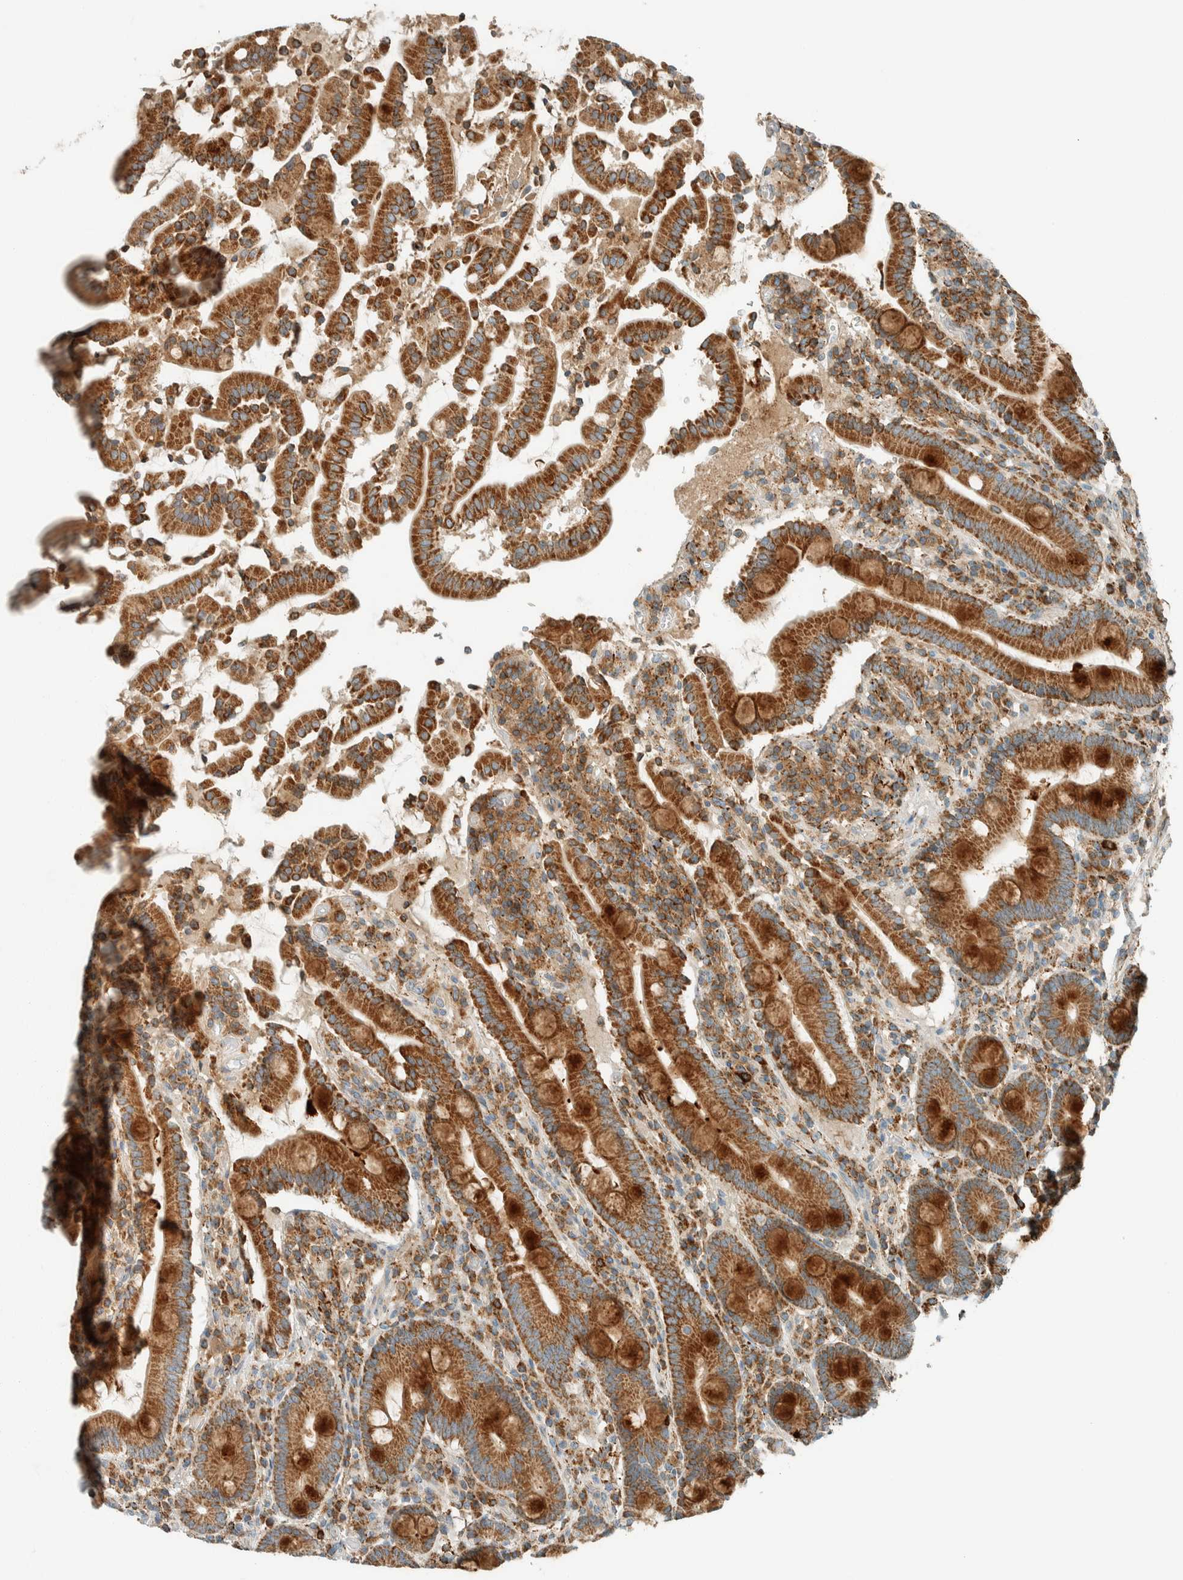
{"staining": {"intensity": "strong", "quantity": ">75%", "location": "cytoplasmic/membranous"}, "tissue": "duodenum", "cell_type": "Glandular cells", "image_type": "normal", "snomed": [{"axis": "morphology", "description": "Normal tissue, NOS"}, {"axis": "topography", "description": "Small intestine, NOS"}], "caption": "This is a micrograph of immunohistochemistry (IHC) staining of normal duodenum, which shows strong expression in the cytoplasmic/membranous of glandular cells.", "gene": "SPAG5", "patient": {"sex": "female", "age": 71}}